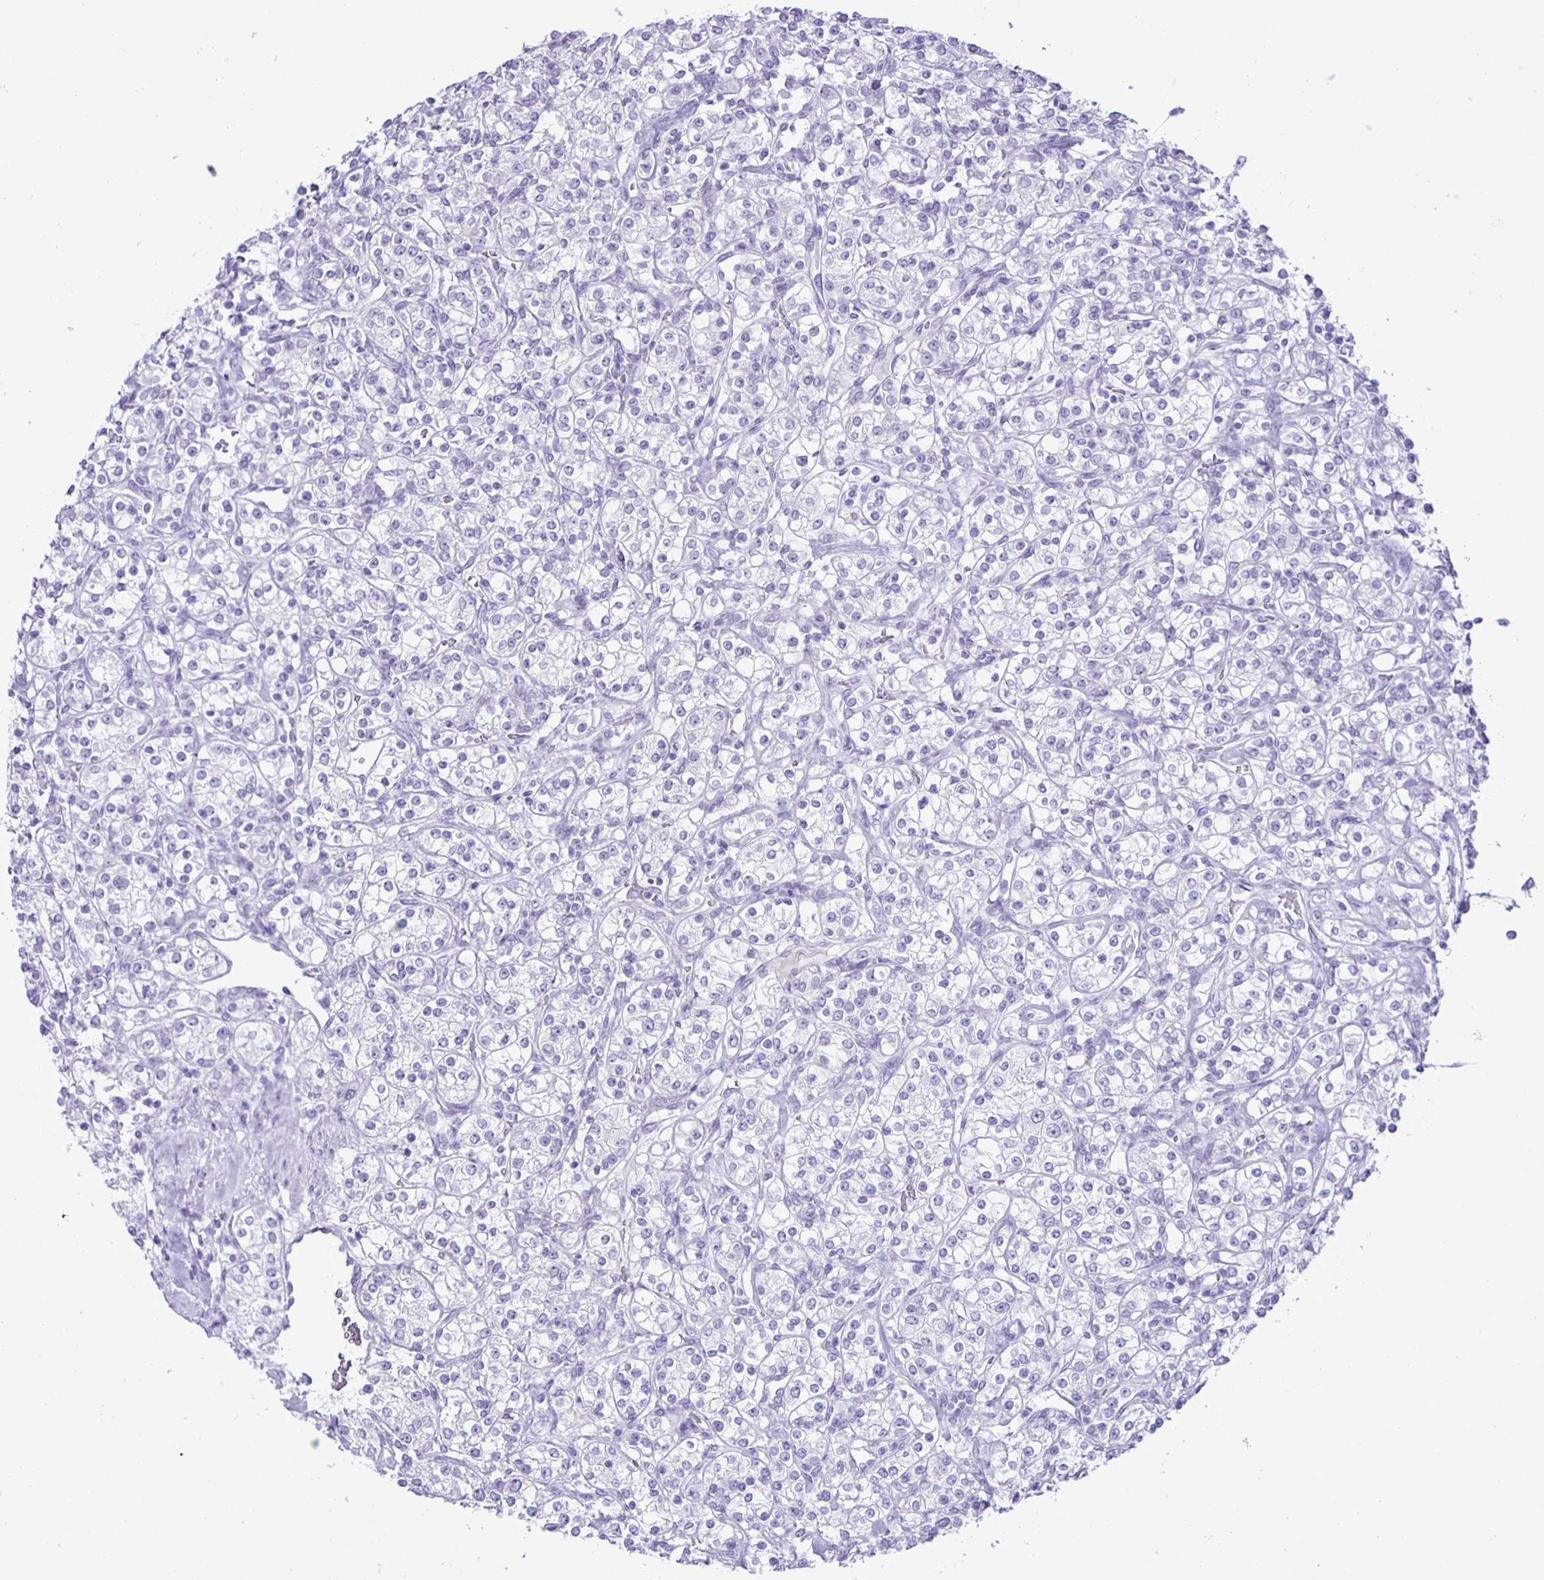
{"staining": {"intensity": "negative", "quantity": "none", "location": "none"}, "tissue": "renal cancer", "cell_type": "Tumor cells", "image_type": "cancer", "snomed": [{"axis": "morphology", "description": "Adenocarcinoma, NOS"}, {"axis": "topography", "description": "Kidney"}], "caption": "The IHC photomicrograph has no significant staining in tumor cells of renal adenocarcinoma tissue.", "gene": "EZHIP", "patient": {"sex": "male", "age": 77}}